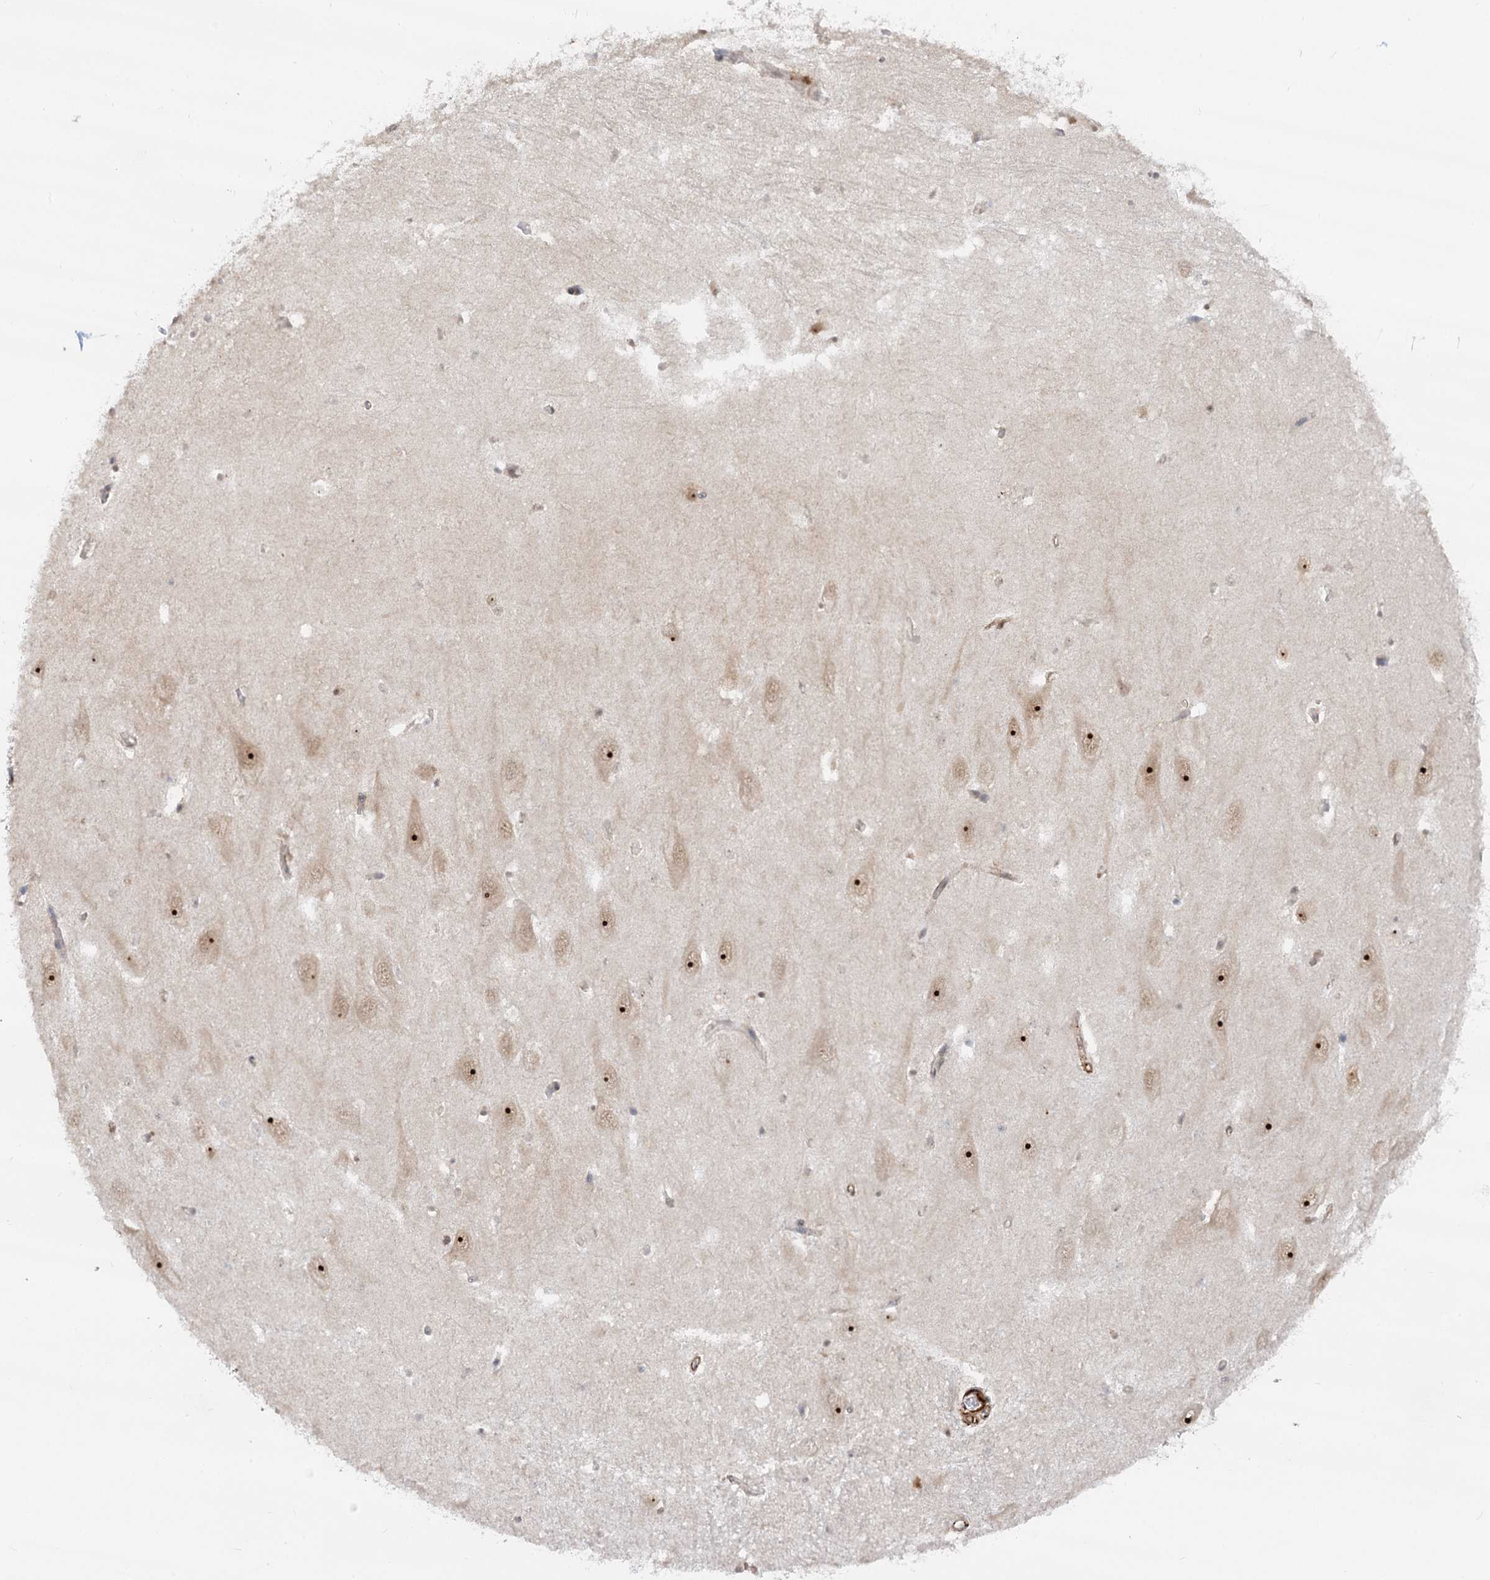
{"staining": {"intensity": "negative", "quantity": "none", "location": "none"}, "tissue": "hippocampus", "cell_type": "Glial cells", "image_type": "normal", "snomed": [{"axis": "morphology", "description": "Normal tissue, NOS"}, {"axis": "topography", "description": "Hippocampus"}], "caption": "Immunohistochemistry (IHC) of normal hippocampus reveals no expression in glial cells.", "gene": "GNL3L", "patient": {"sex": "female", "age": 64}}